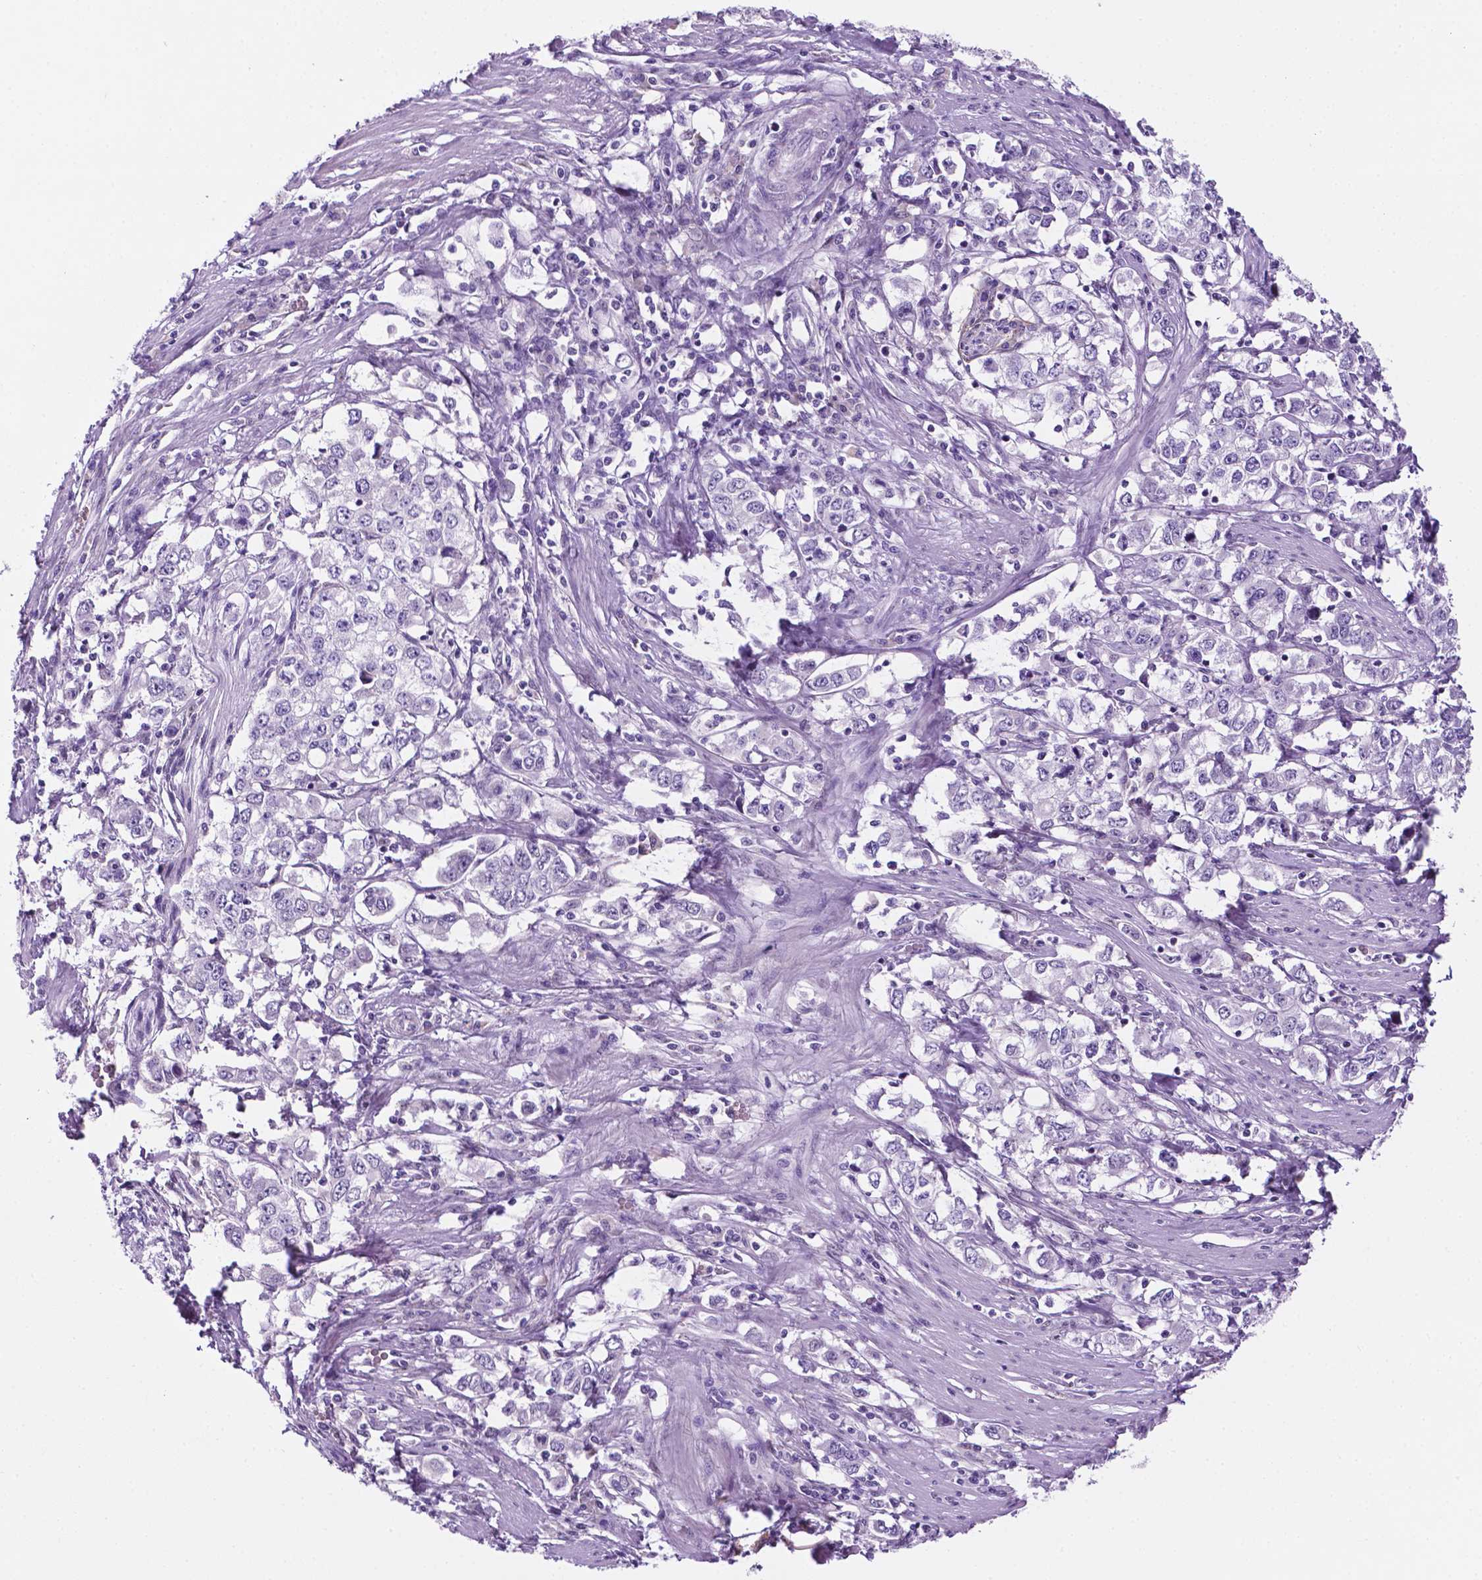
{"staining": {"intensity": "negative", "quantity": "none", "location": "none"}, "tissue": "stomach cancer", "cell_type": "Tumor cells", "image_type": "cancer", "snomed": [{"axis": "morphology", "description": "Adenocarcinoma, NOS"}, {"axis": "topography", "description": "Stomach, lower"}], "caption": "An immunohistochemistry histopathology image of stomach cancer (adenocarcinoma) is shown. There is no staining in tumor cells of stomach cancer (adenocarcinoma).", "gene": "C18orf21", "patient": {"sex": "female", "age": 72}}